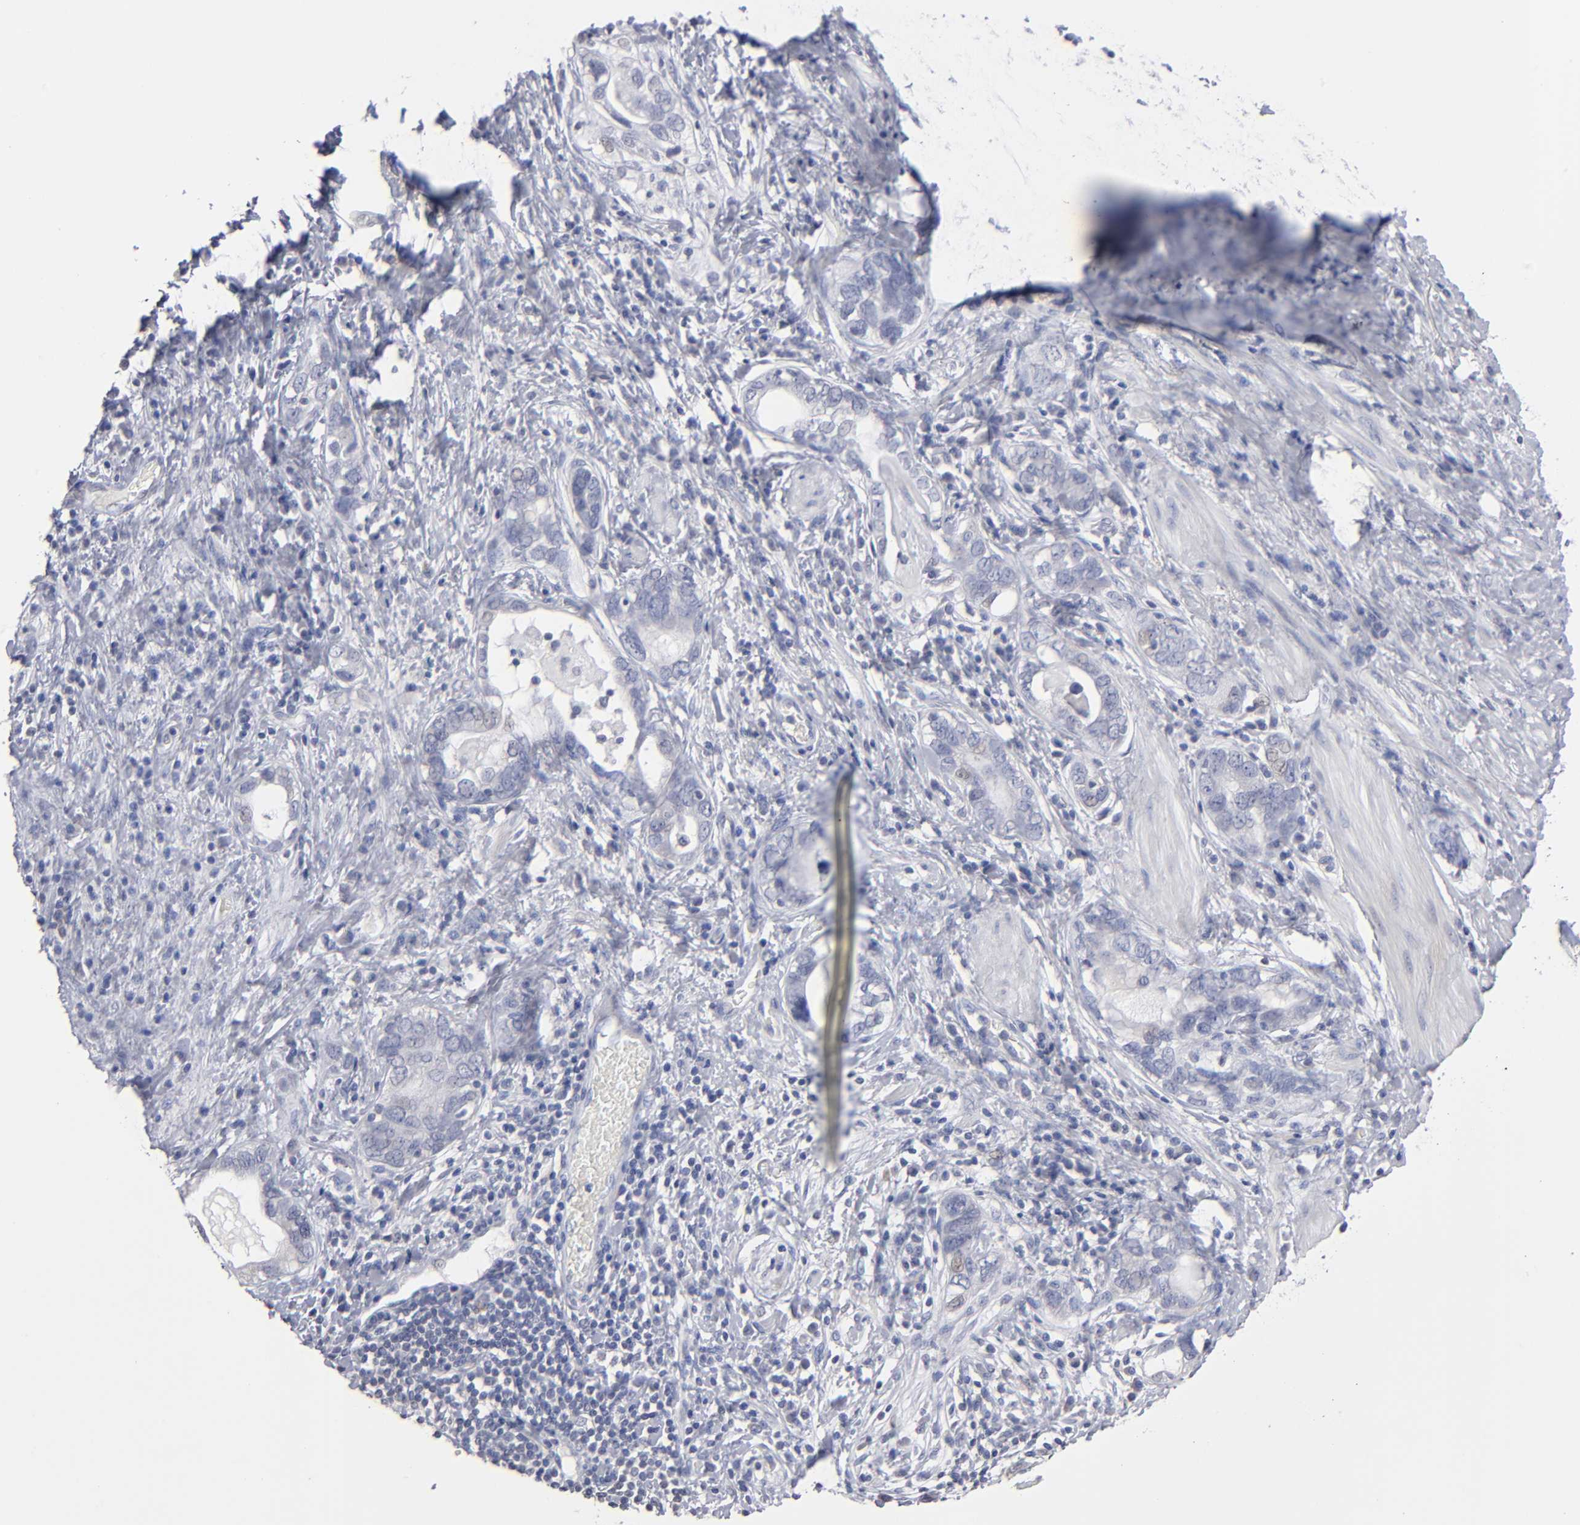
{"staining": {"intensity": "weak", "quantity": "<25%", "location": "cytoplasmic/membranous,nuclear"}, "tissue": "stomach cancer", "cell_type": "Tumor cells", "image_type": "cancer", "snomed": [{"axis": "morphology", "description": "Adenocarcinoma, NOS"}, {"axis": "topography", "description": "Stomach, lower"}], "caption": "The photomicrograph displays no staining of tumor cells in stomach cancer (adenocarcinoma). The staining was performed using DAB to visualize the protein expression in brown, while the nuclei were stained in blue with hematoxylin (Magnification: 20x).", "gene": "RPH3A", "patient": {"sex": "female", "age": 93}}